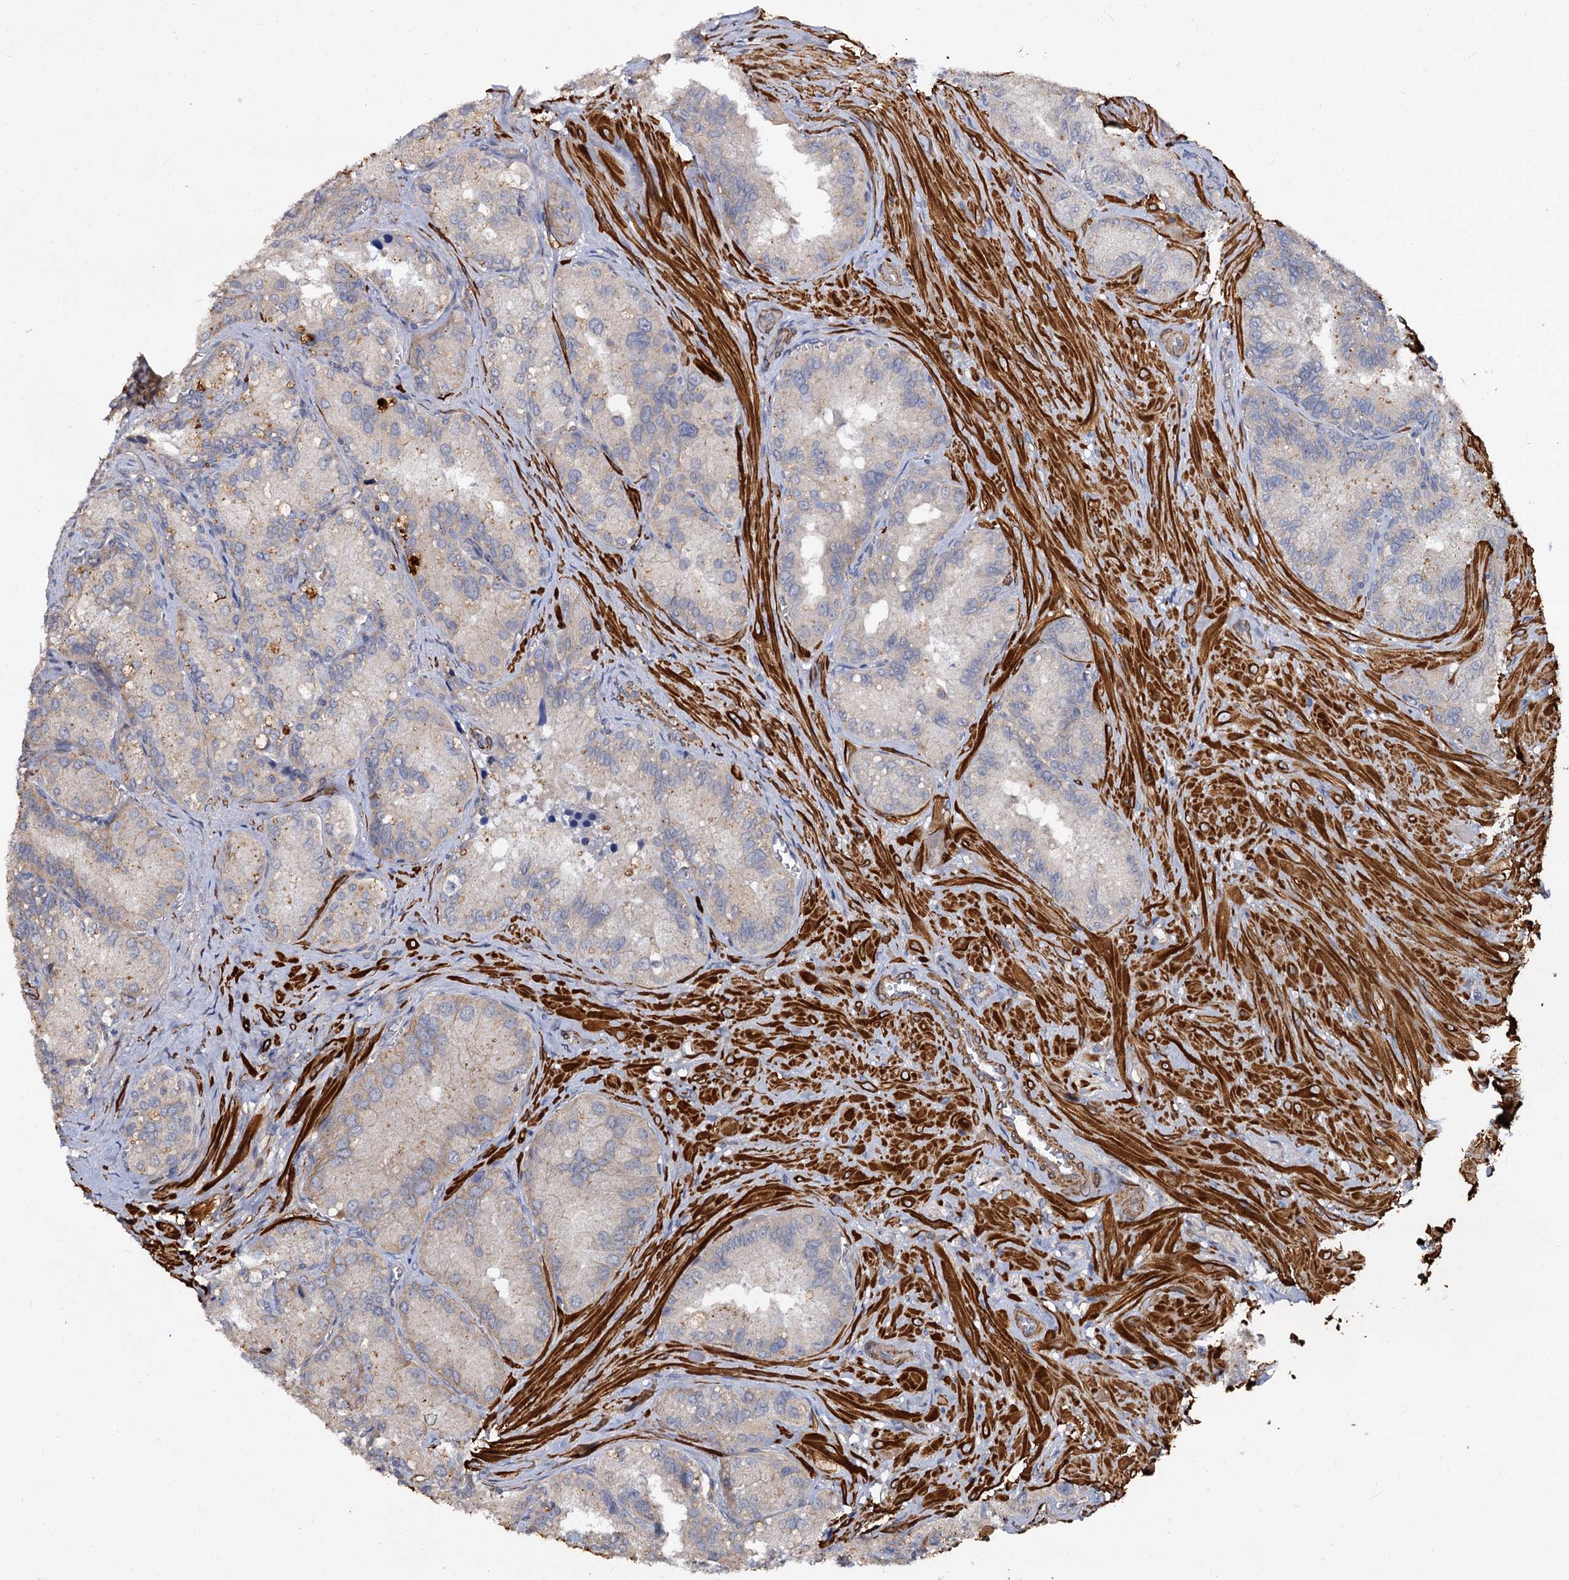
{"staining": {"intensity": "negative", "quantity": "none", "location": "none"}, "tissue": "seminal vesicle", "cell_type": "Glandular cells", "image_type": "normal", "snomed": [{"axis": "morphology", "description": "Normal tissue, NOS"}, {"axis": "topography", "description": "Seminal veicle"}], "caption": "IHC of unremarkable human seminal vesicle shows no positivity in glandular cells.", "gene": "ISM2", "patient": {"sex": "male", "age": 62}}